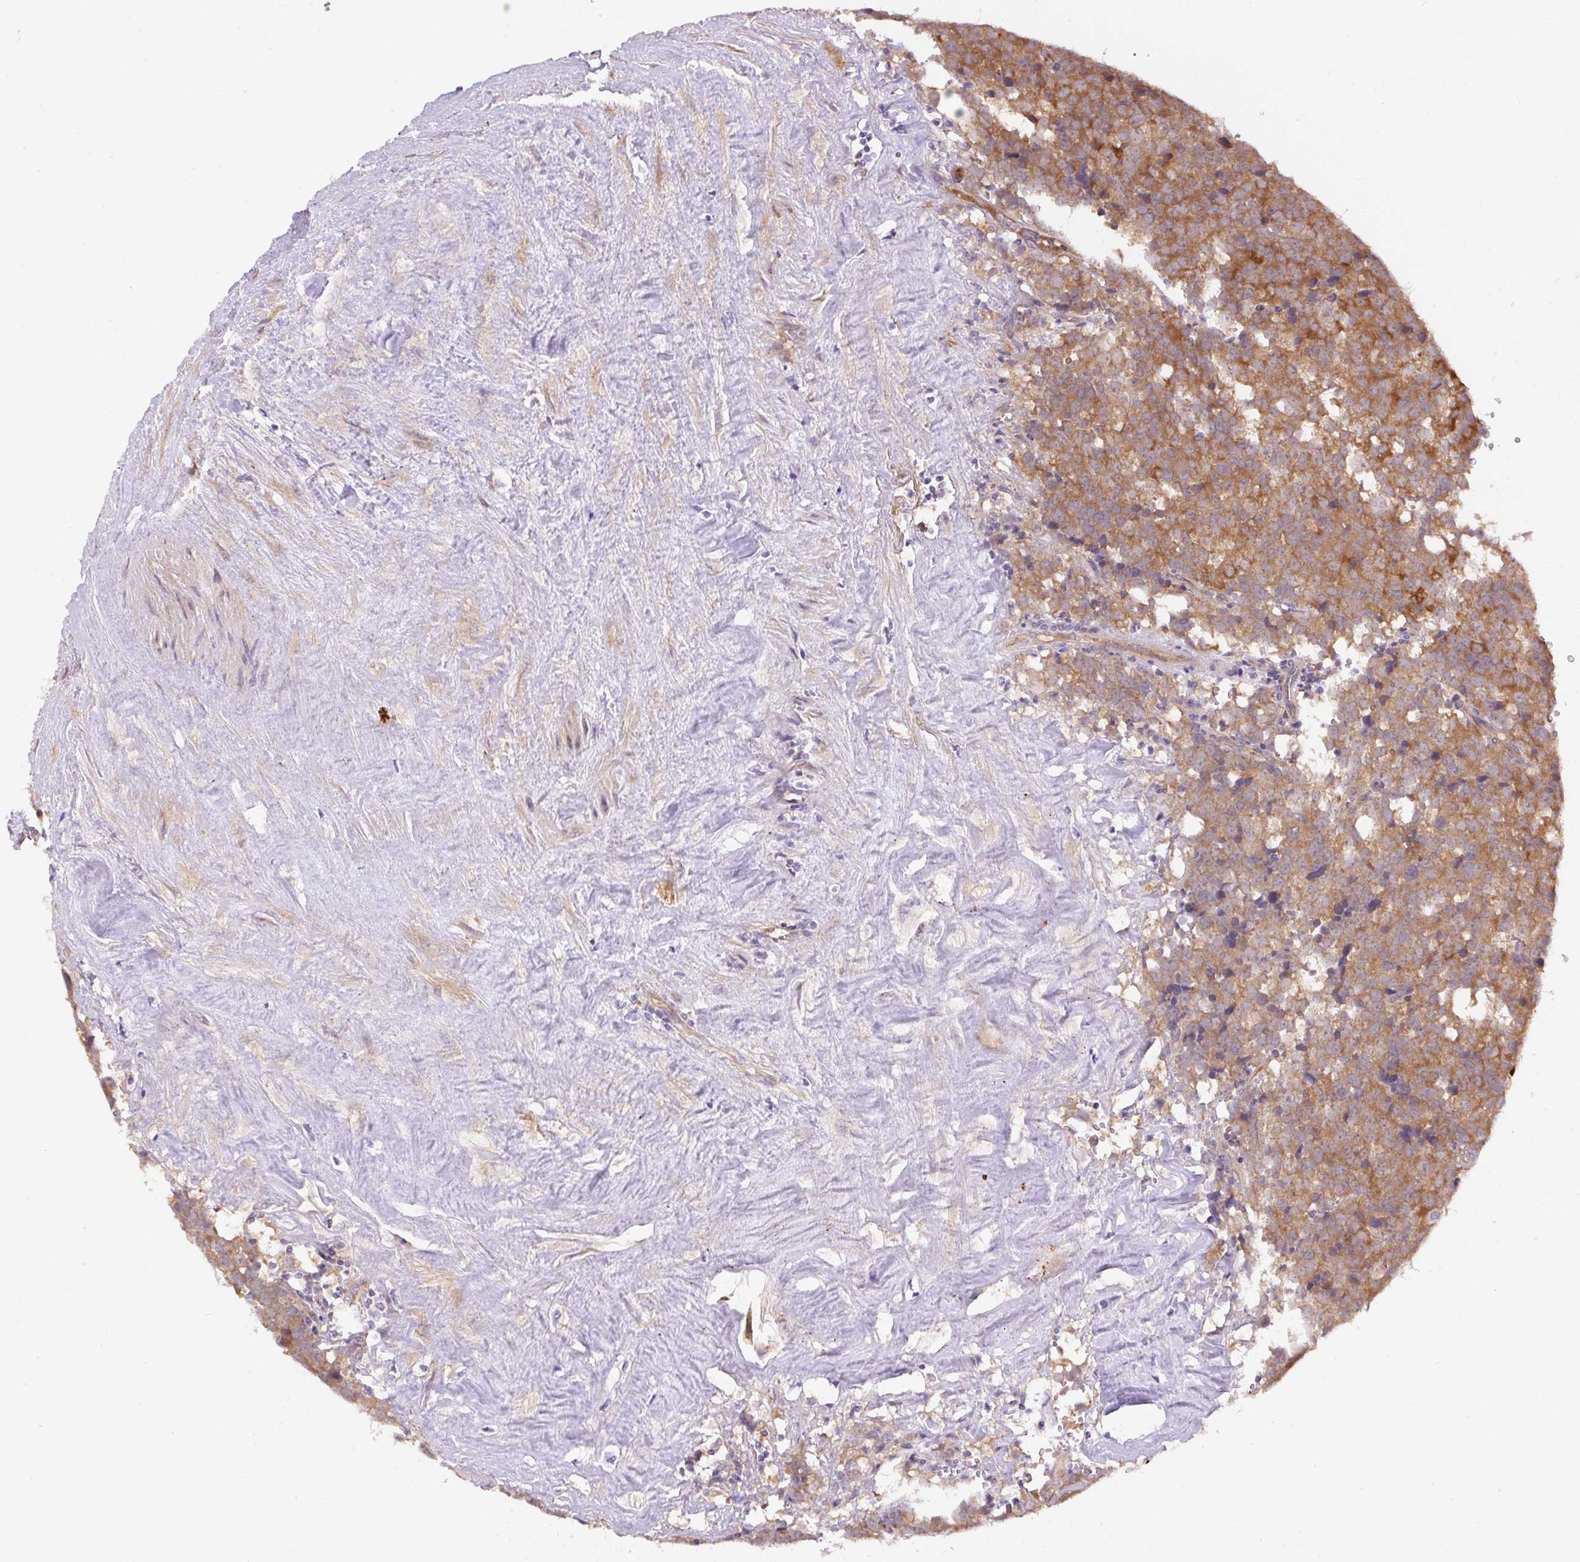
{"staining": {"intensity": "moderate", "quantity": ">75%", "location": "cytoplasmic/membranous"}, "tissue": "testis cancer", "cell_type": "Tumor cells", "image_type": "cancer", "snomed": [{"axis": "morphology", "description": "Seminoma, NOS"}, {"axis": "topography", "description": "Testis"}], "caption": "Human testis cancer stained for a protein (brown) demonstrates moderate cytoplasmic/membranous positive positivity in about >75% of tumor cells.", "gene": "PPME1", "patient": {"sex": "male", "age": 71}}